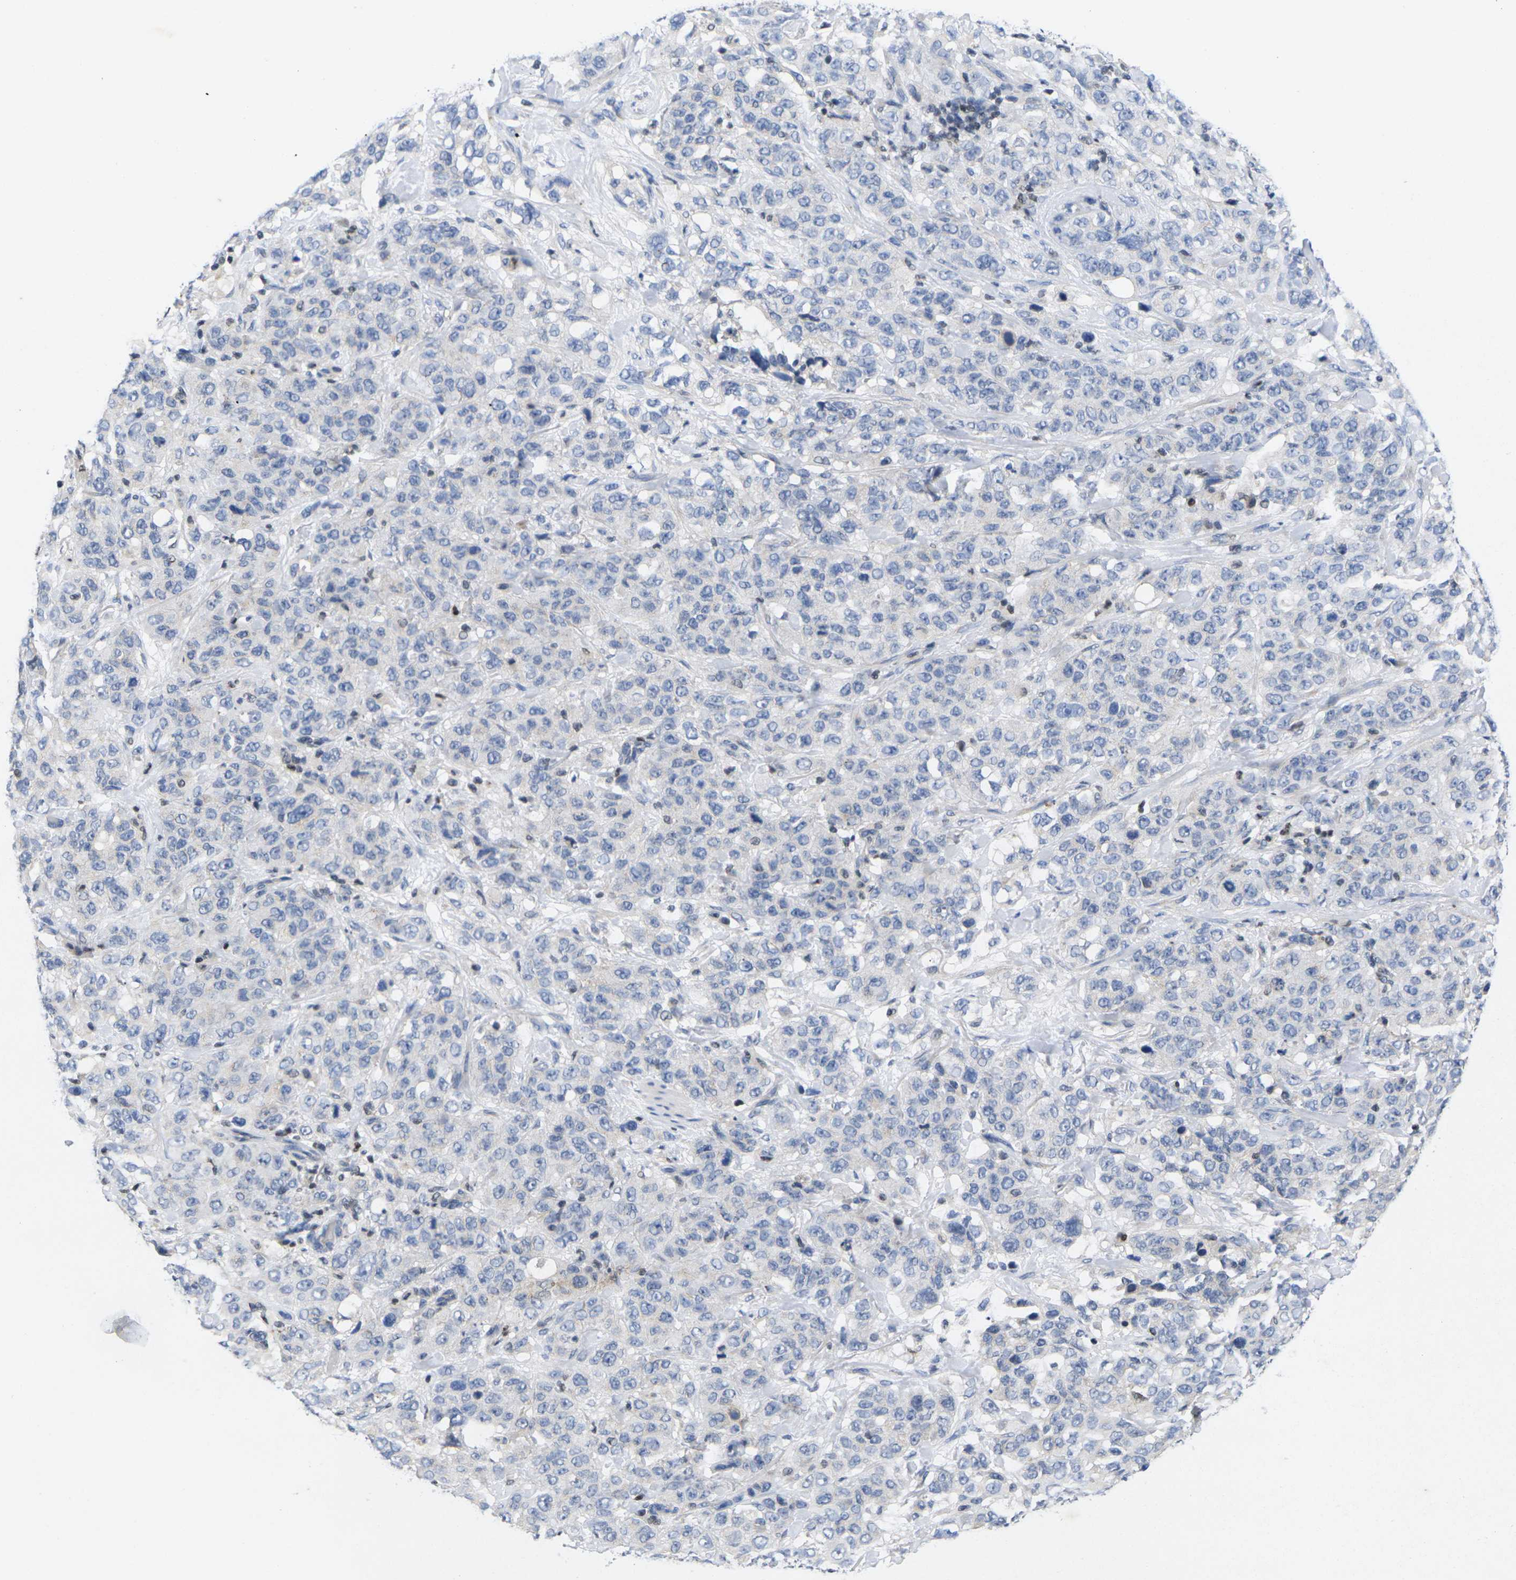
{"staining": {"intensity": "negative", "quantity": "none", "location": "none"}, "tissue": "stomach cancer", "cell_type": "Tumor cells", "image_type": "cancer", "snomed": [{"axis": "morphology", "description": "Adenocarcinoma, NOS"}, {"axis": "topography", "description": "Stomach"}], "caption": "Stomach adenocarcinoma was stained to show a protein in brown. There is no significant expression in tumor cells. (DAB immunohistochemistry, high magnification).", "gene": "IKZF1", "patient": {"sex": "male", "age": 48}}